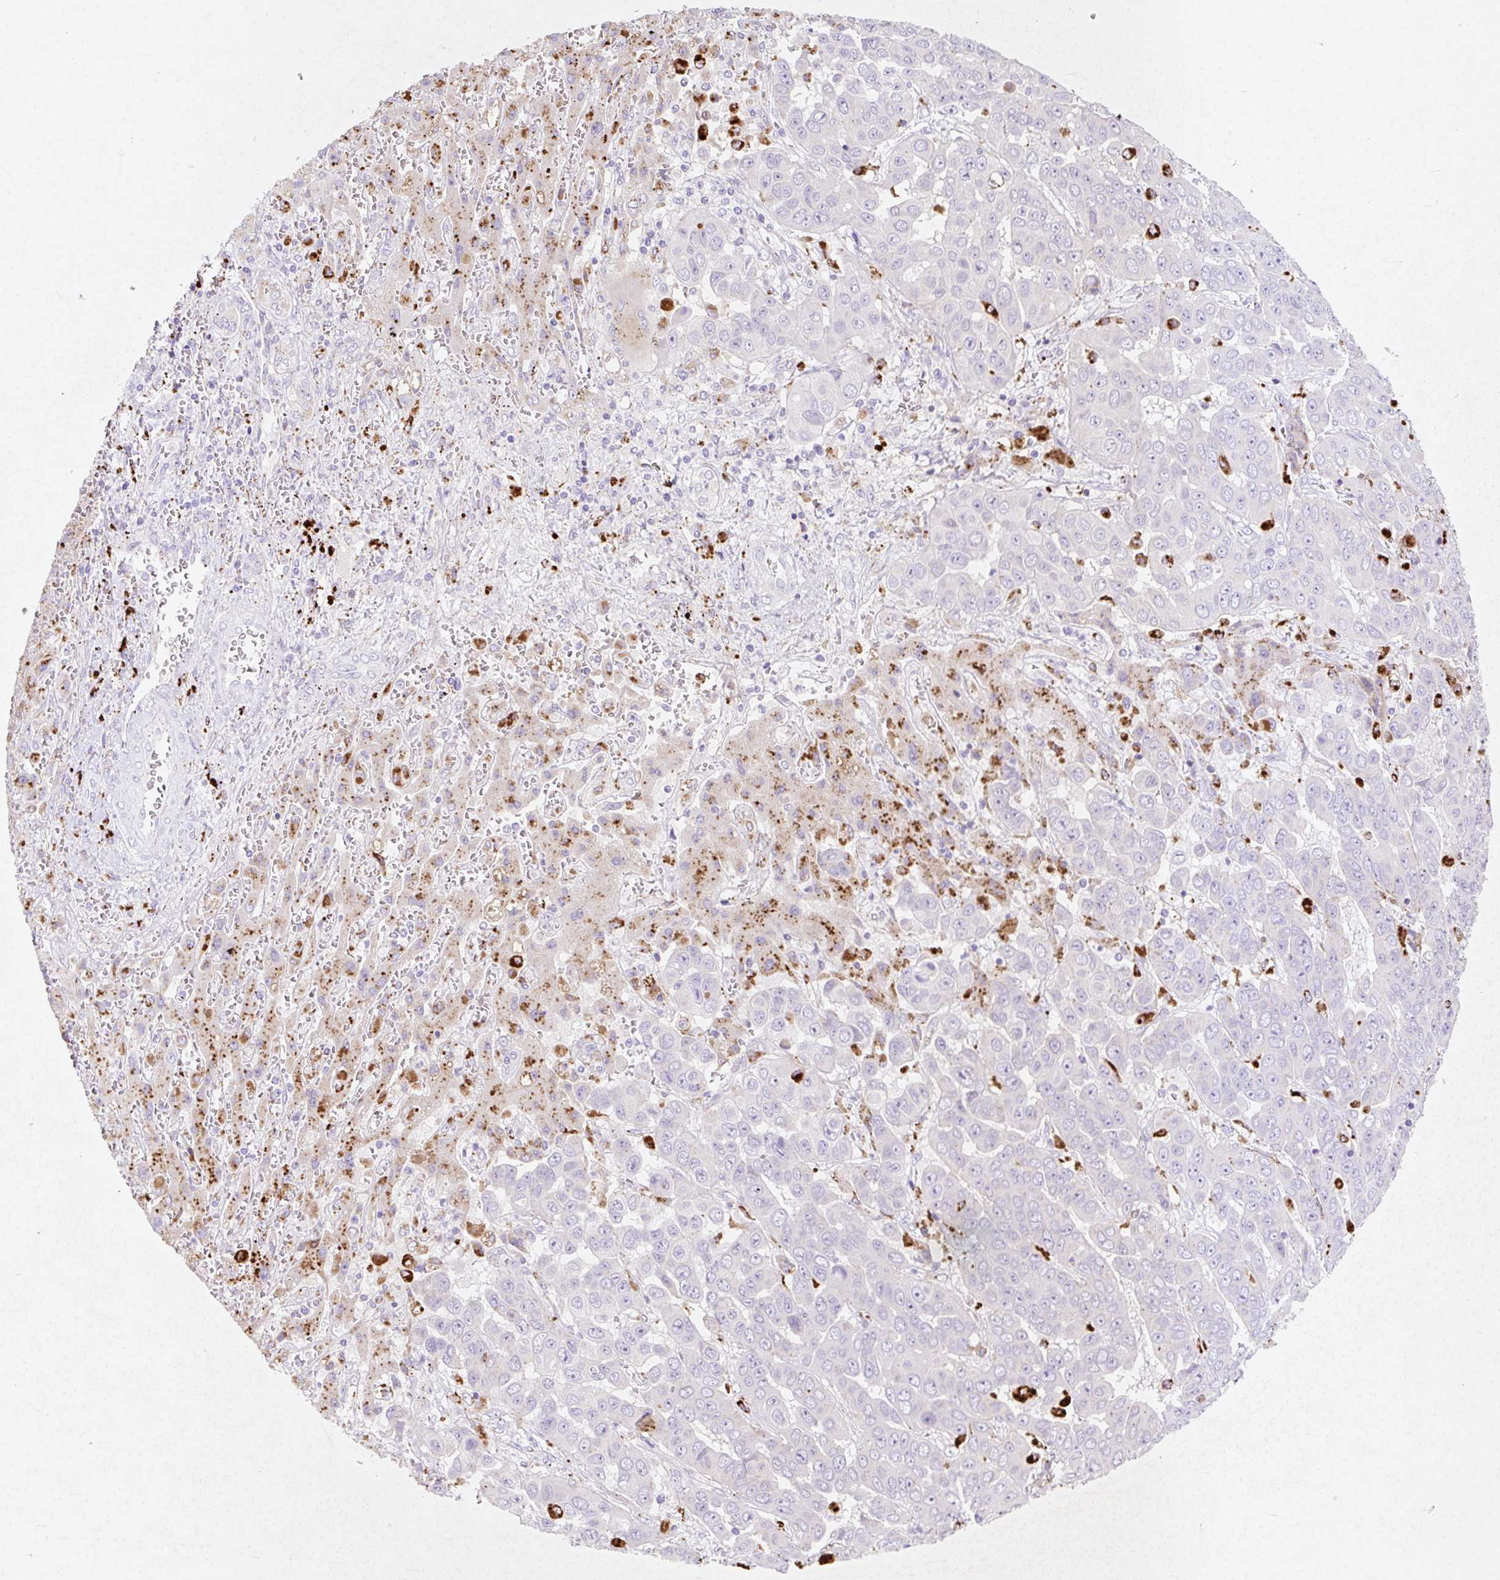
{"staining": {"intensity": "negative", "quantity": "none", "location": "none"}, "tissue": "liver cancer", "cell_type": "Tumor cells", "image_type": "cancer", "snomed": [{"axis": "morphology", "description": "Cholangiocarcinoma"}, {"axis": "topography", "description": "Liver"}], "caption": "Liver cholangiocarcinoma was stained to show a protein in brown. There is no significant expression in tumor cells.", "gene": "HEXA", "patient": {"sex": "female", "age": 52}}